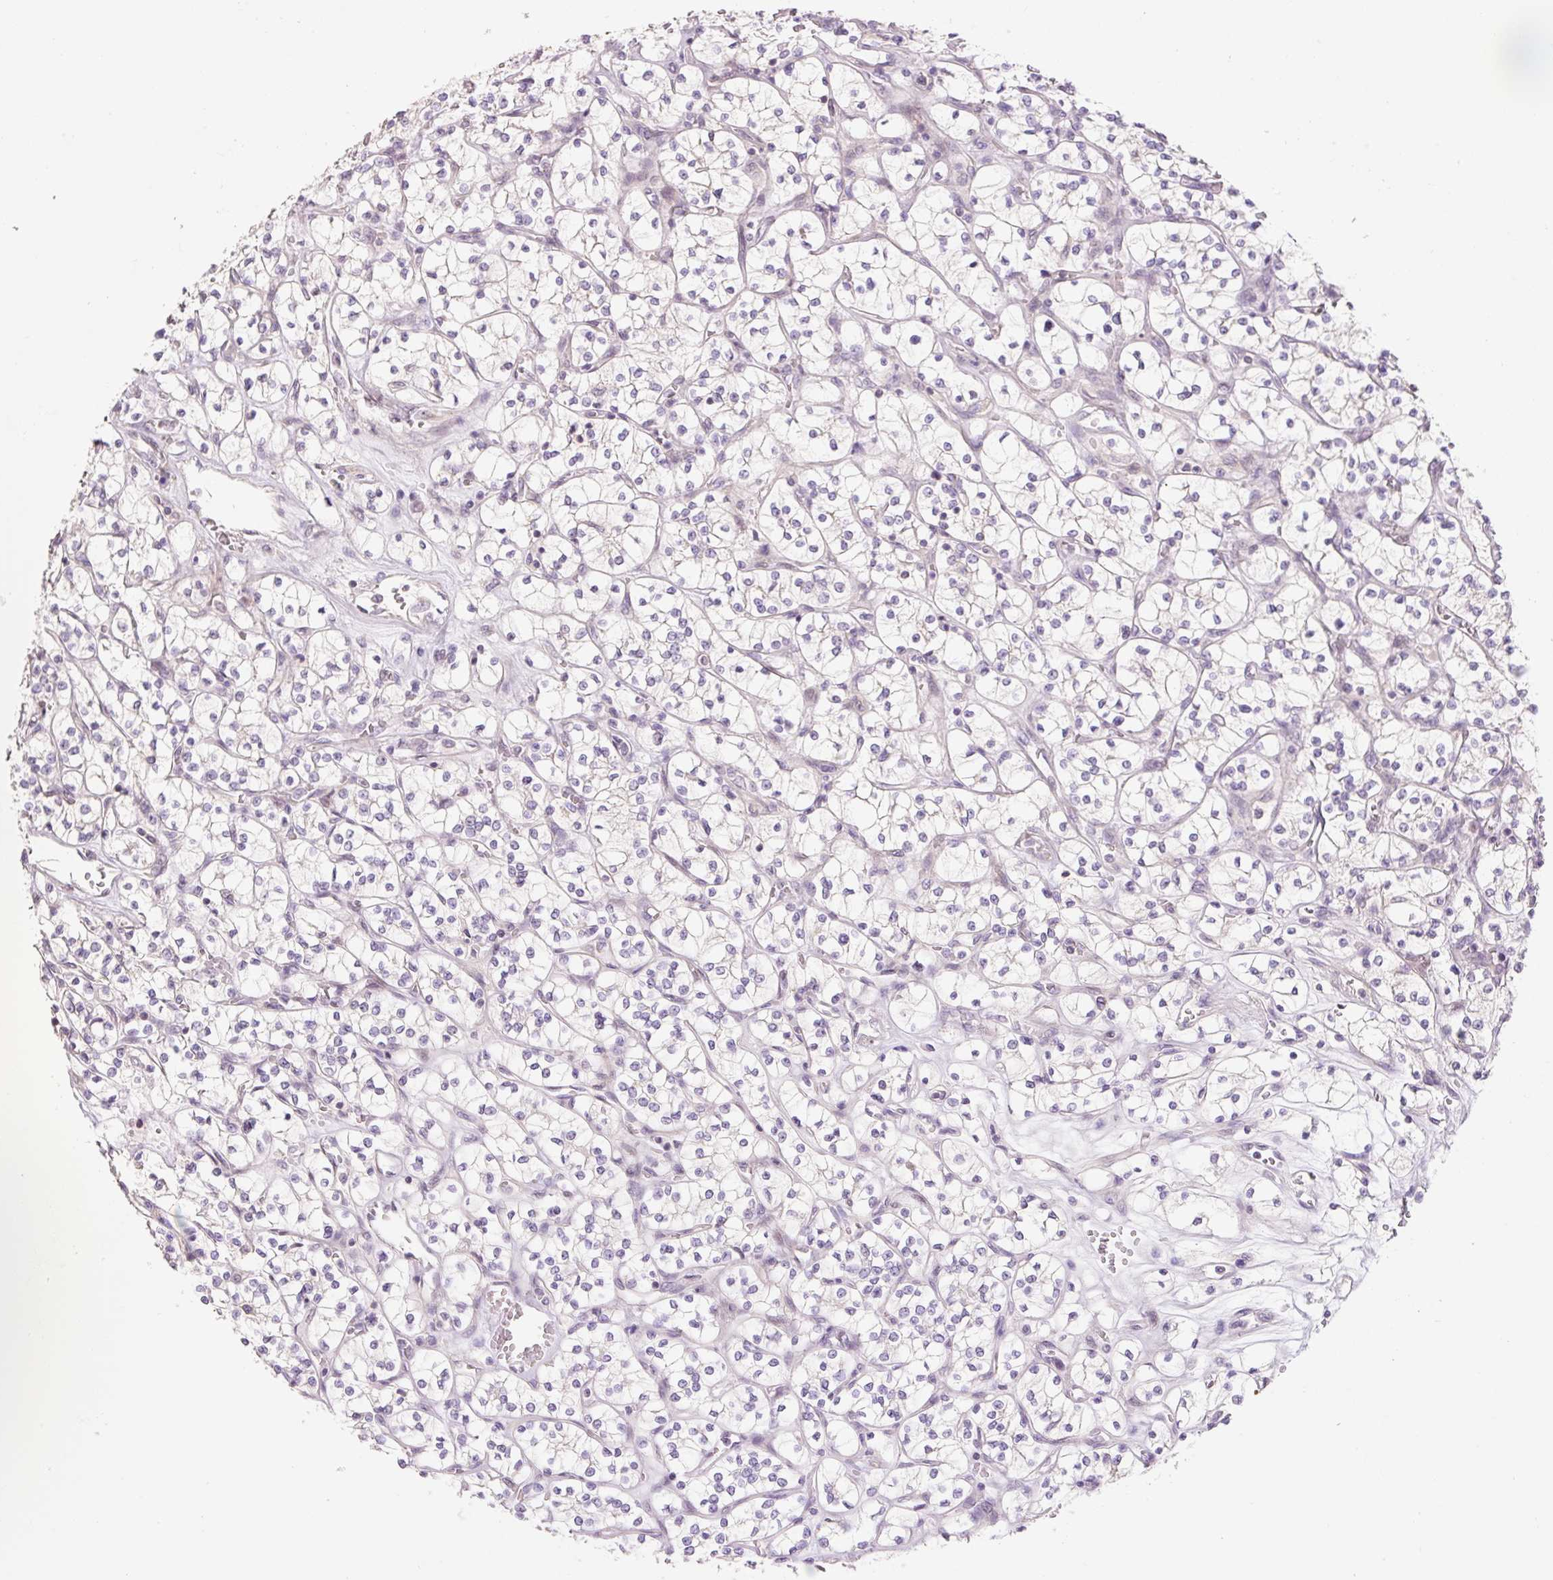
{"staining": {"intensity": "negative", "quantity": "none", "location": "none"}, "tissue": "renal cancer", "cell_type": "Tumor cells", "image_type": "cancer", "snomed": [{"axis": "morphology", "description": "Adenocarcinoma, NOS"}, {"axis": "topography", "description": "Kidney"}], "caption": "Immunohistochemical staining of human renal adenocarcinoma displays no significant positivity in tumor cells.", "gene": "ZNF552", "patient": {"sex": "female", "age": 64}}